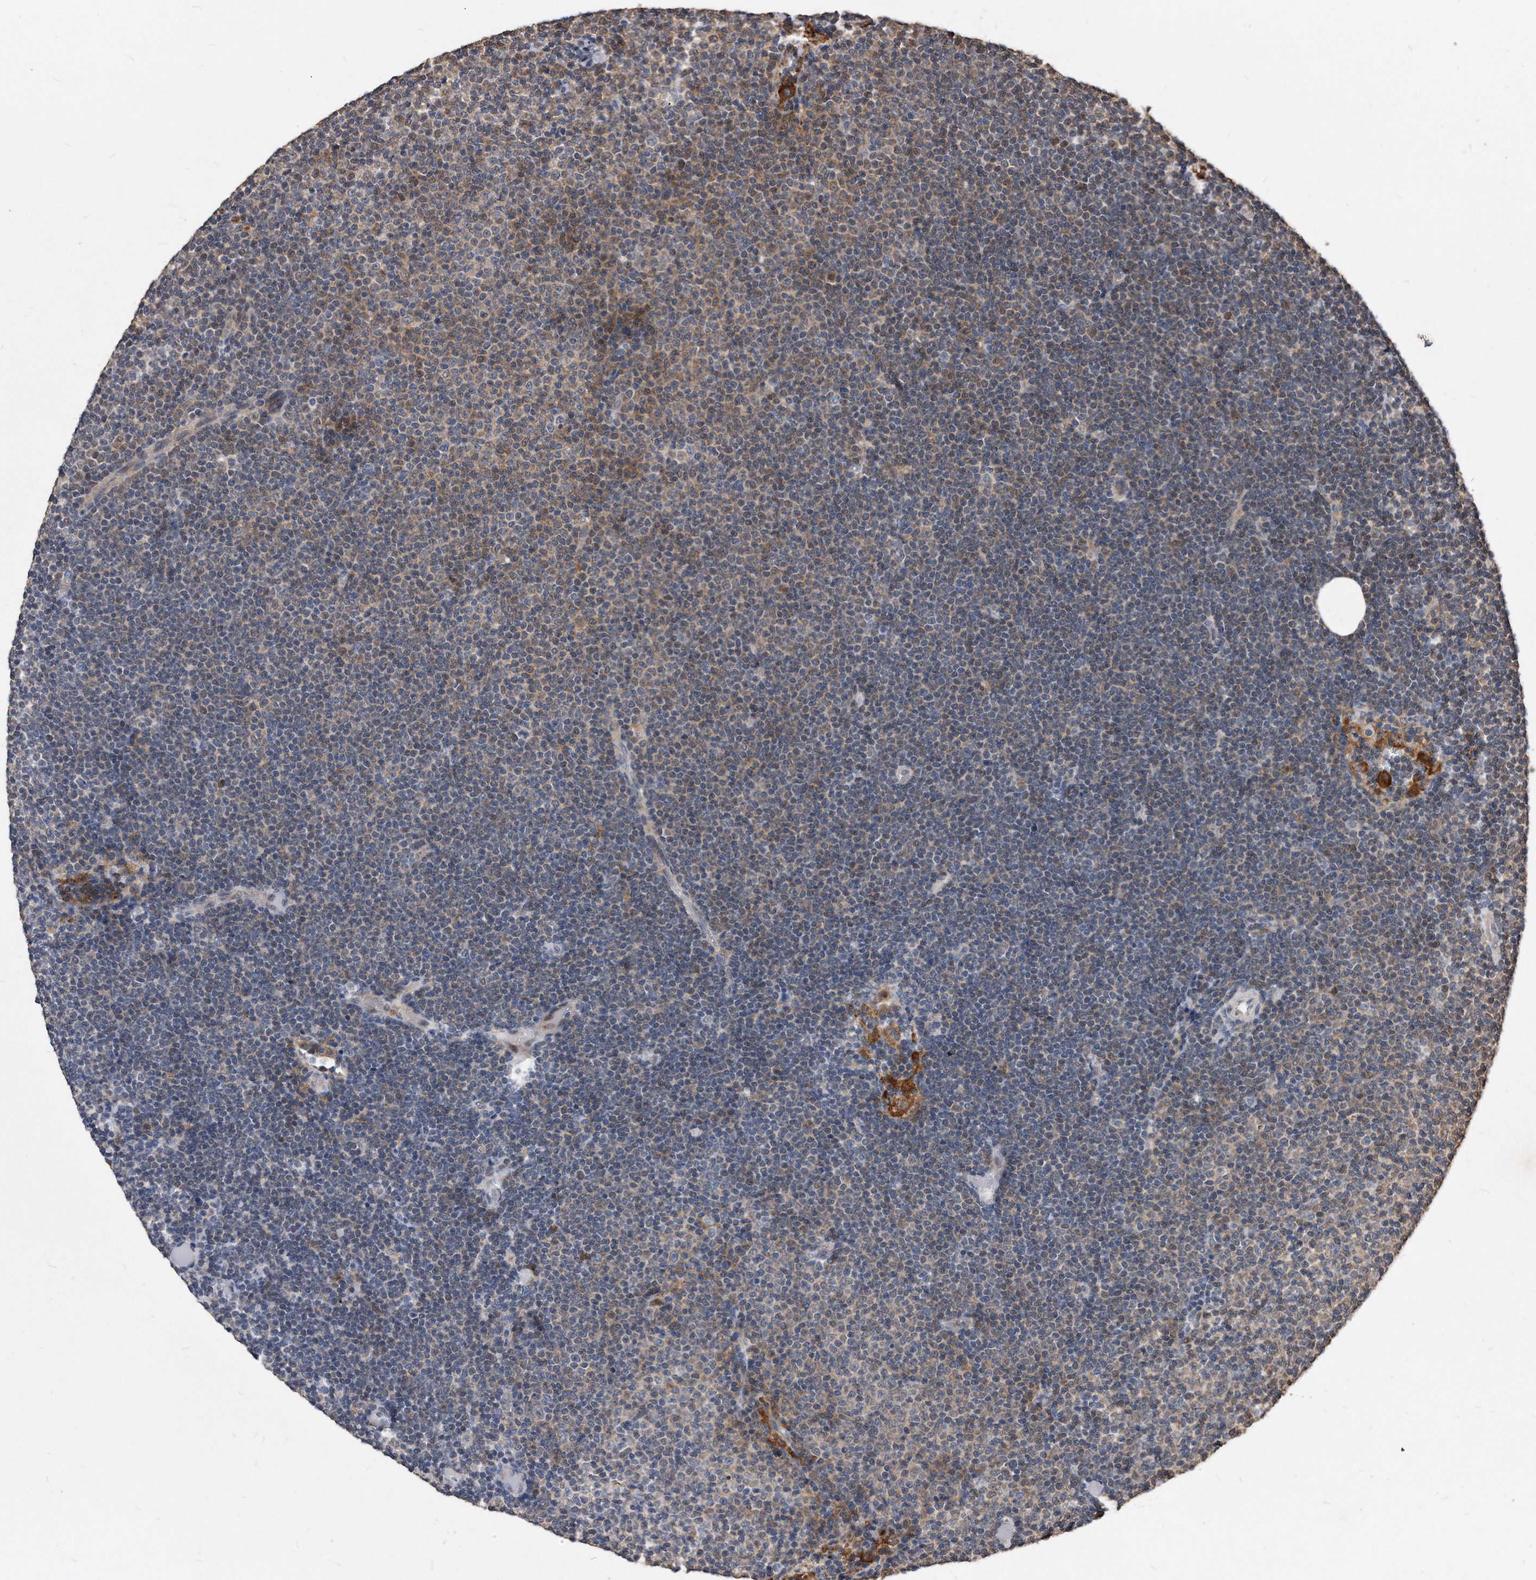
{"staining": {"intensity": "moderate", "quantity": "<25%", "location": "cytoplasmic/membranous"}, "tissue": "lymphoma", "cell_type": "Tumor cells", "image_type": "cancer", "snomed": [{"axis": "morphology", "description": "Malignant lymphoma, non-Hodgkin's type, Low grade"}, {"axis": "topography", "description": "Lymph node"}], "caption": "Protein analysis of lymphoma tissue demonstrates moderate cytoplasmic/membranous positivity in approximately <25% of tumor cells. The staining was performed using DAB, with brown indicating positive protein expression. Nuclei are stained blue with hematoxylin.", "gene": "IL20RA", "patient": {"sex": "female", "age": 53}}